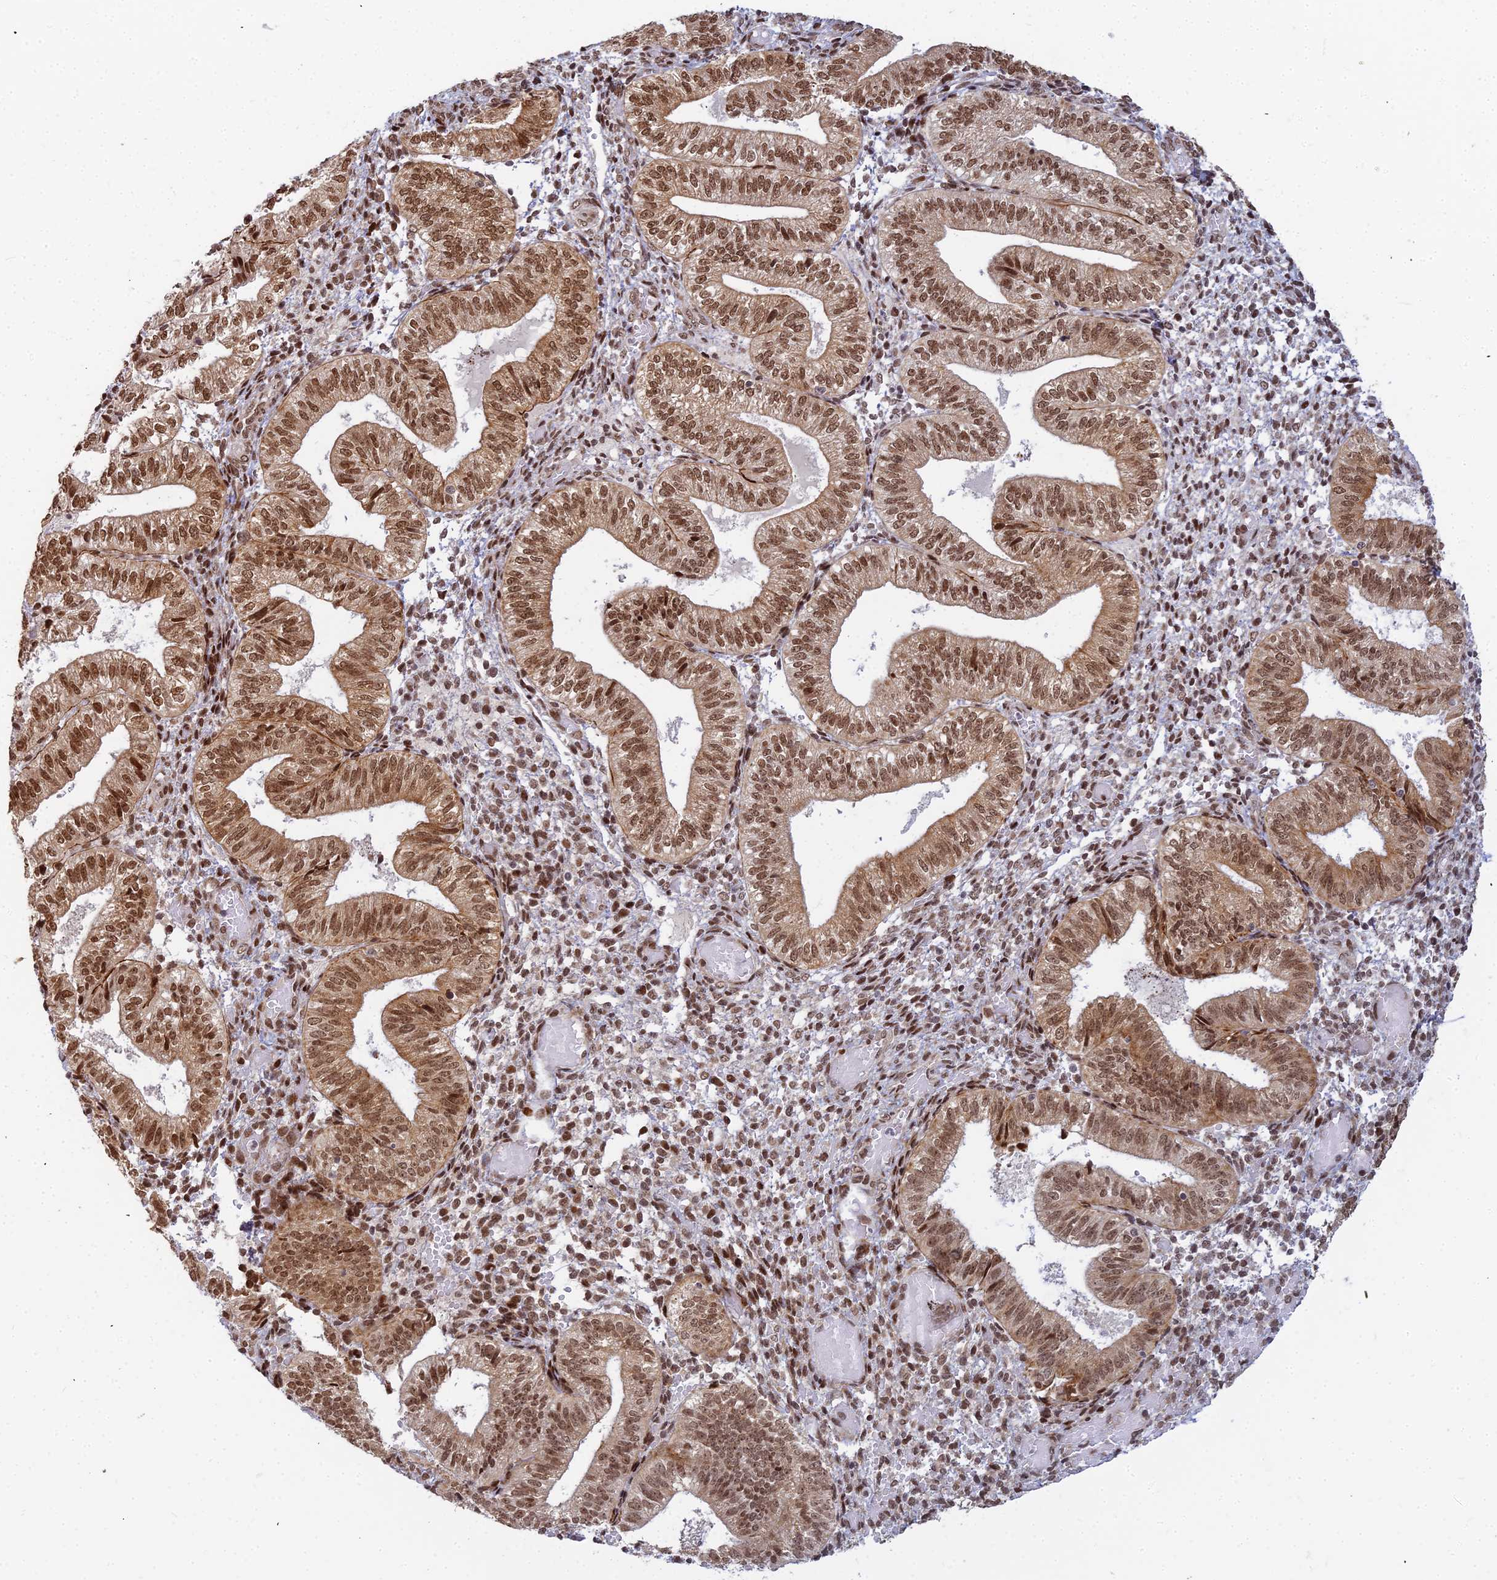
{"staining": {"intensity": "moderate", "quantity": ">75%", "location": "nuclear"}, "tissue": "endometrium", "cell_type": "Cells in endometrial stroma", "image_type": "normal", "snomed": [{"axis": "morphology", "description": "Normal tissue, NOS"}, {"axis": "topography", "description": "Endometrium"}], "caption": "A medium amount of moderate nuclear expression is appreciated in approximately >75% of cells in endometrial stroma in normal endometrium.", "gene": "ABCA2", "patient": {"sex": "female", "age": 34}}